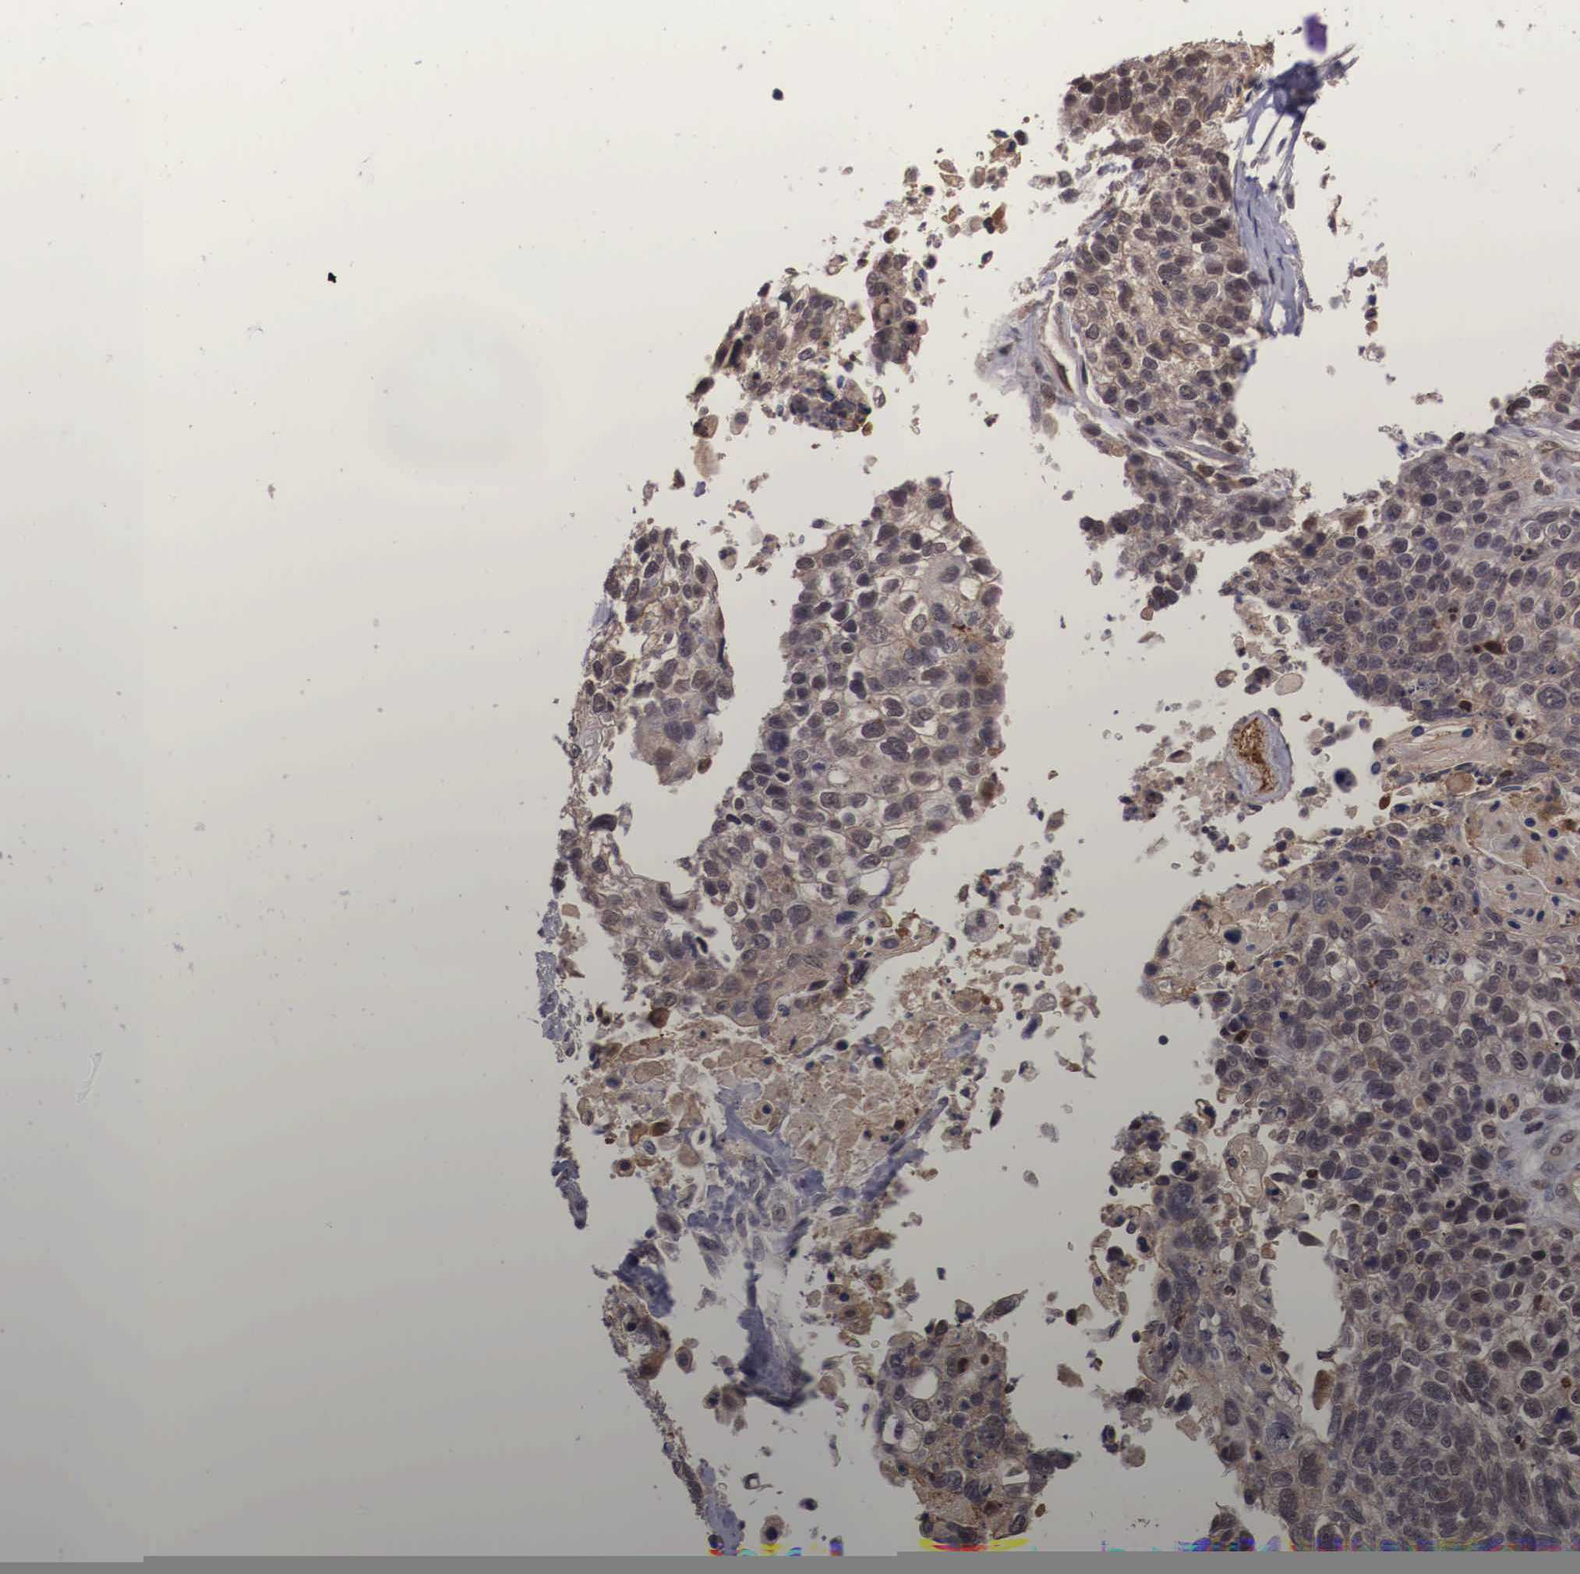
{"staining": {"intensity": "weak", "quantity": ">75%", "location": "cytoplasmic/membranous"}, "tissue": "lung cancer", "cell_type": "Tumor cells", "image_type": "cancer", "snomed": [{"axis": "morphology", "description": "Squamous cell carcinoma, NOS"}, {"axis": "topography", "description": "Lymph node"}, {"axis": "topography", "description": "Lung"}], "caption": "Tumor cells exhibit low levels of weak cytoplasmic/membranous staining in approximately >75% of cells in lung cancer (squamous cell carcinoma).", "gene": "VASH1", "patient": {"sex": "male", "age": 74}}